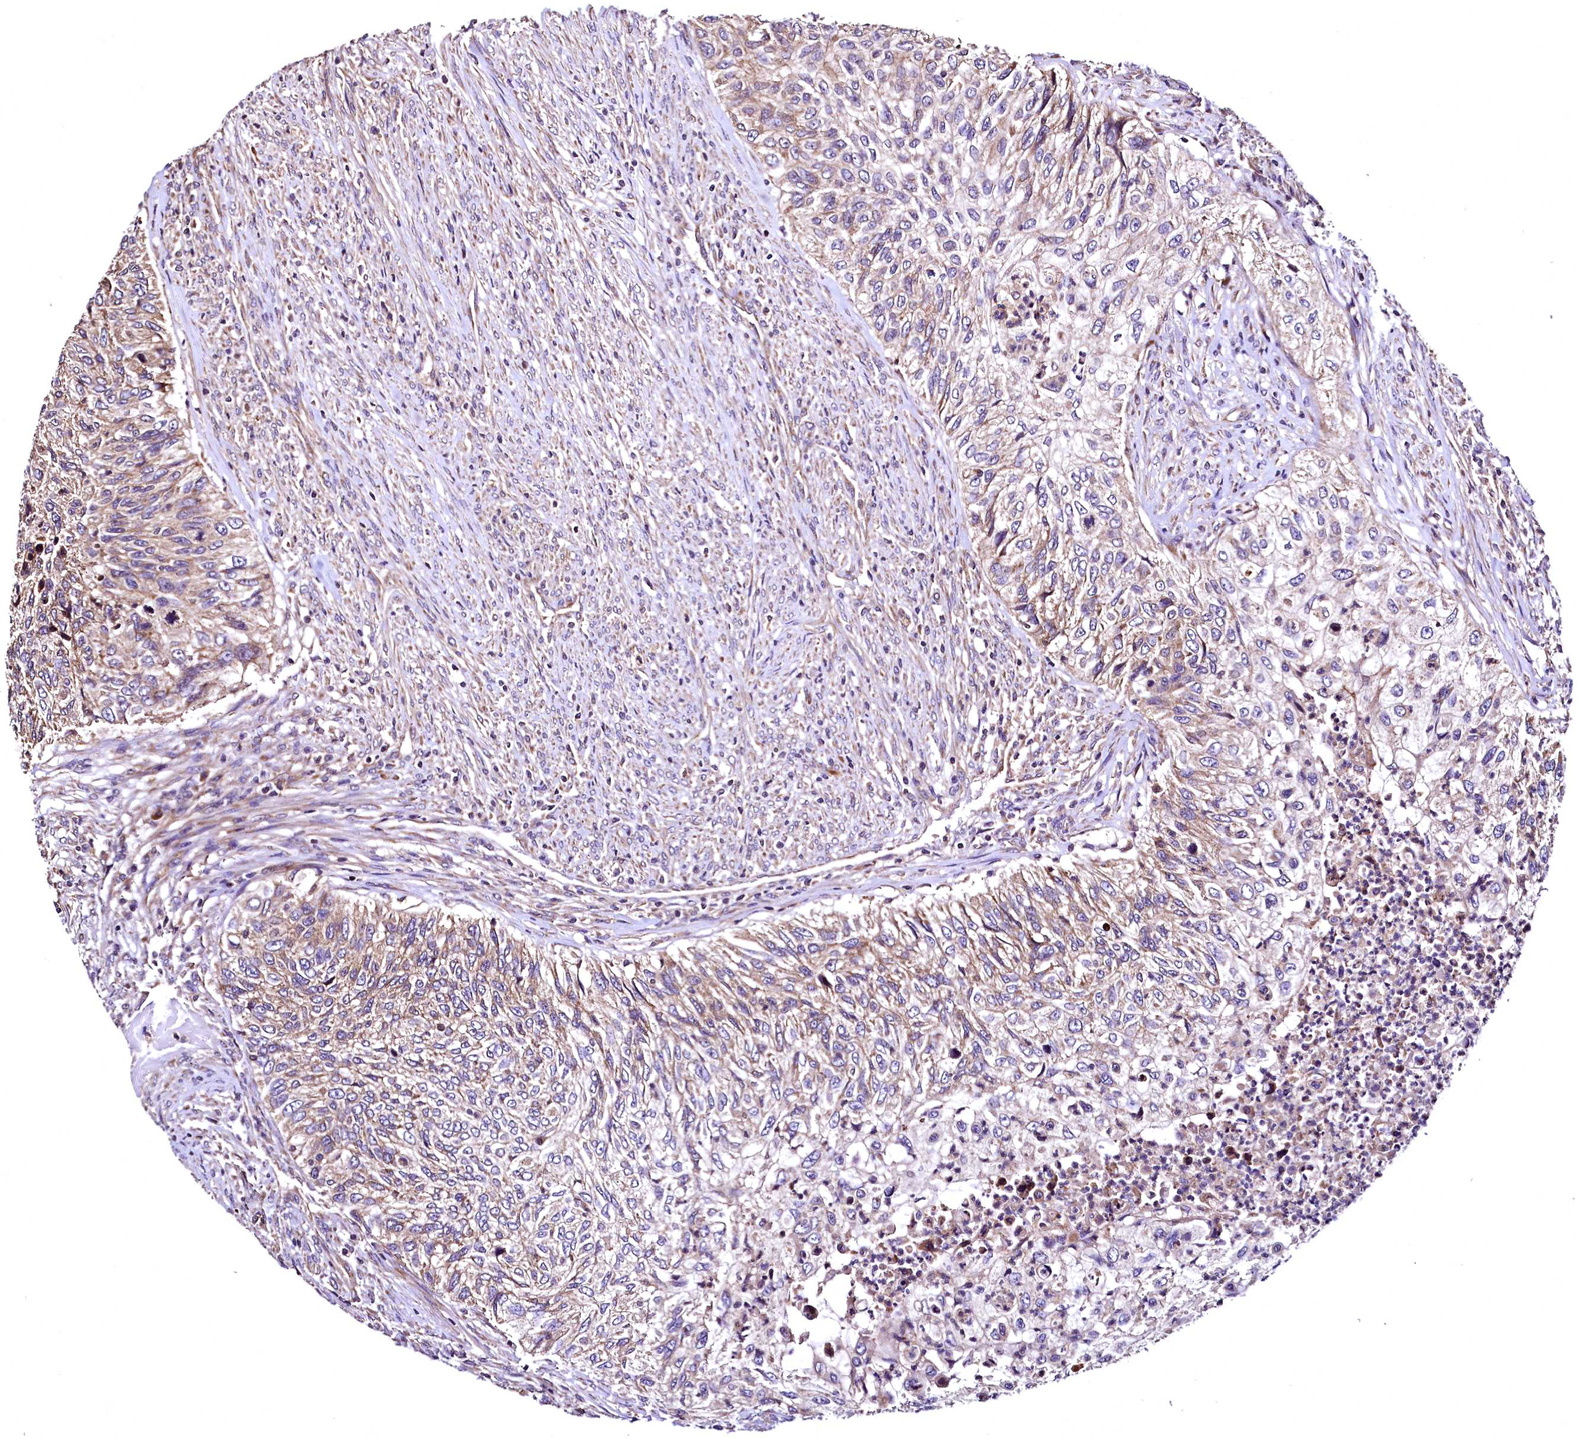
{"staining": {"intensity": "moderate", "quantity": "25%-75%", "location": "cytoplasmic/membranous"}, "tissue": "urothelial cancer", "cell_type": "Tumor cells", "image_type": "cancer", "snomed": [{"axis": "morphology", "description": "Urothelial carcinoma, High grade"}, {"axis": "topography", "description": "Urinary bladder"}], "caption": "Immunohistochemical staining of urothelial cancer exhibits medium levels of moderate cytoplasmic/membranous staining in approximately 25%-75% of tumor cells. The staining was performed using DAB to visualize the protein expression in brown, while the nuclei were stained in blue with hematoxylin (Magnification: 20x).", "gene": "LRSAM1", "patient": {"sex": "female", "age": 60}}